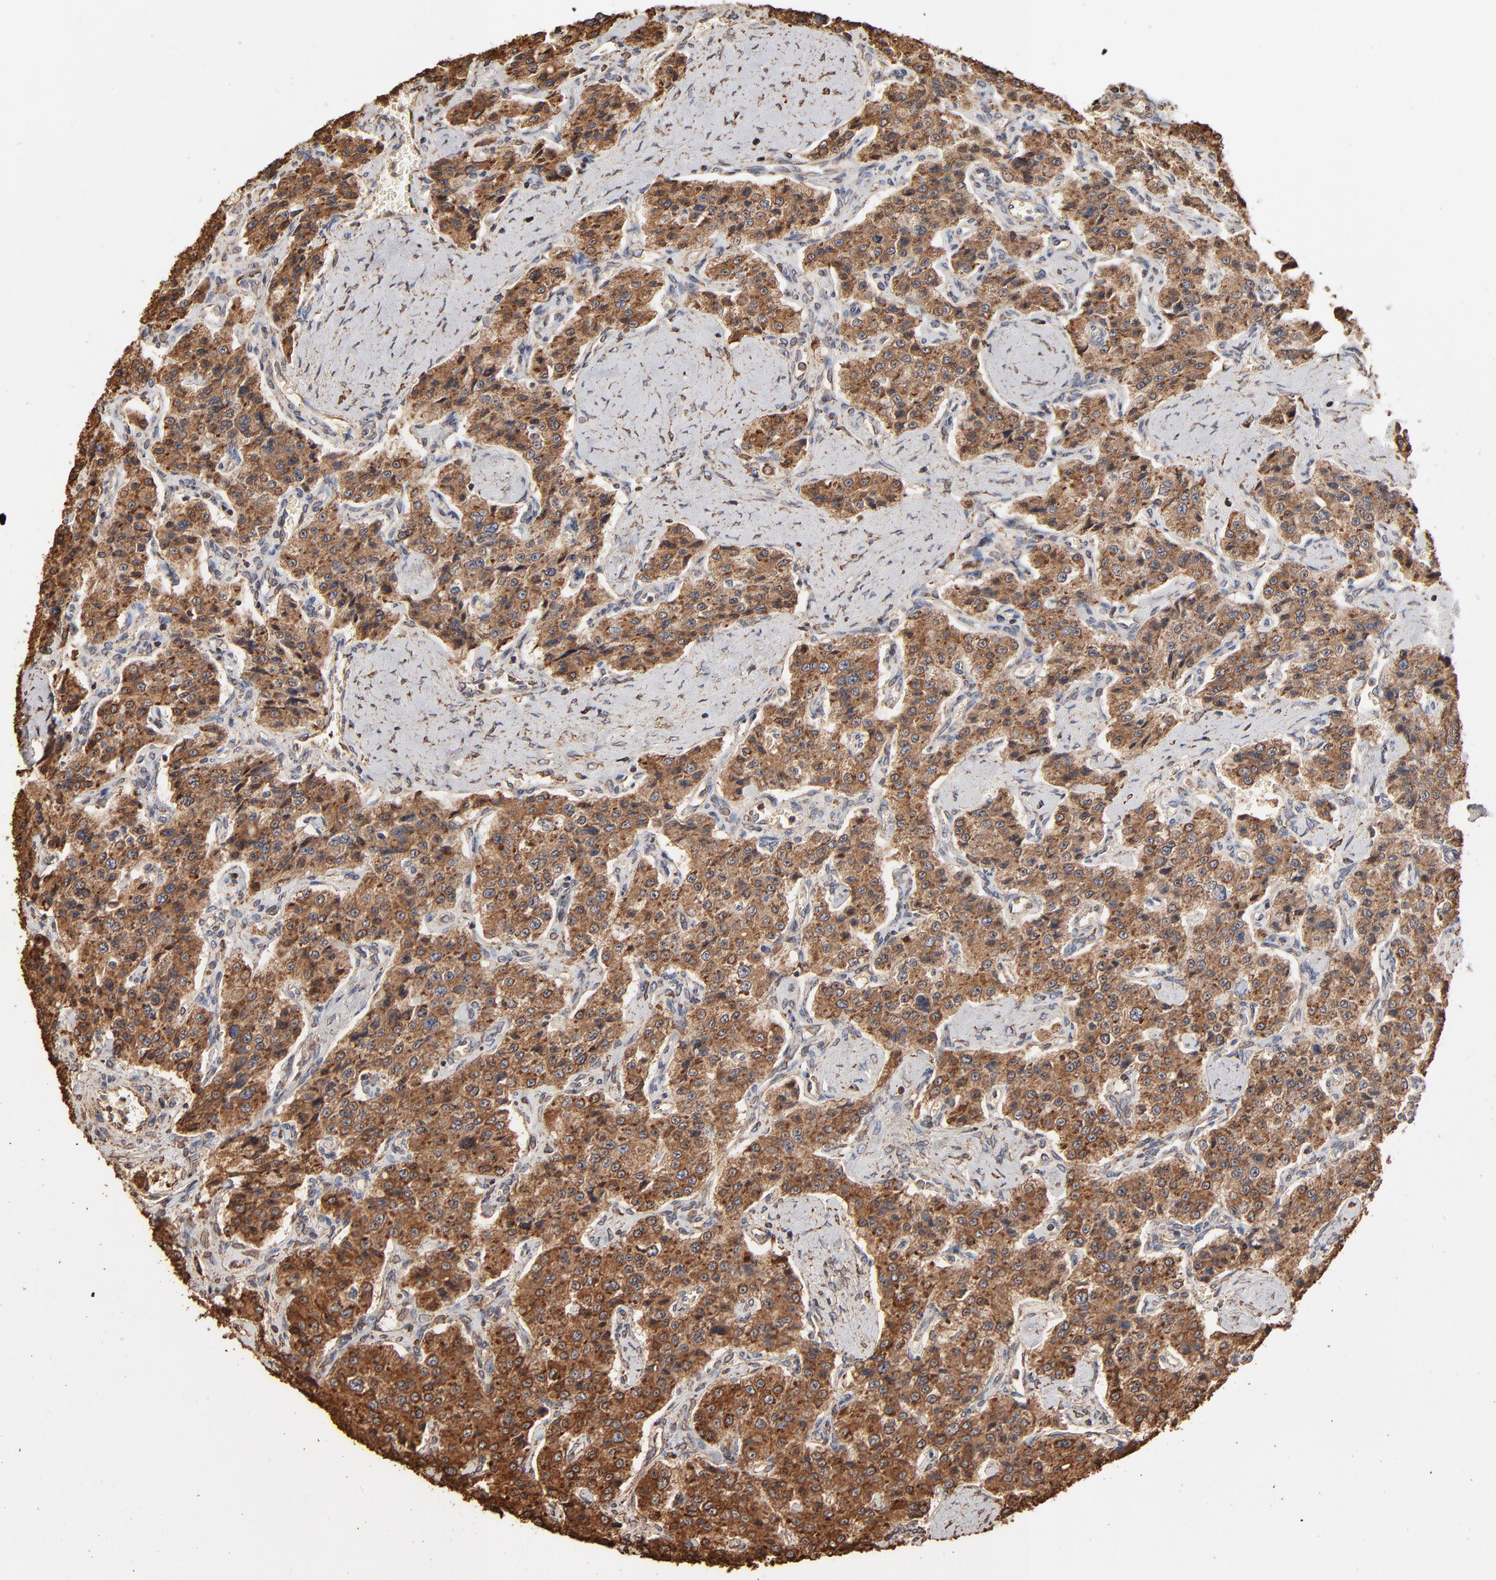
{"staining": {"intensity": "moderate", "quantity": ">75%", "location": "cytoplasmic/membranous"}, "tissue": "carcinoid", "cell_type": "Tumor cells", "image_type": "cancer", "snomed": [{"axis": "morphology", "description": "Carcinoid, malignant, NOS"}, {"axis": "topography", "description": "Small intestine"}], "caption": "Carcinoid (malignant) tissue reveals moderate cytoplasmic/membranous positivity in about >75% of tumor cells", "gene": "PDIA3", "patient": {"sex": "male", "age": 52}}